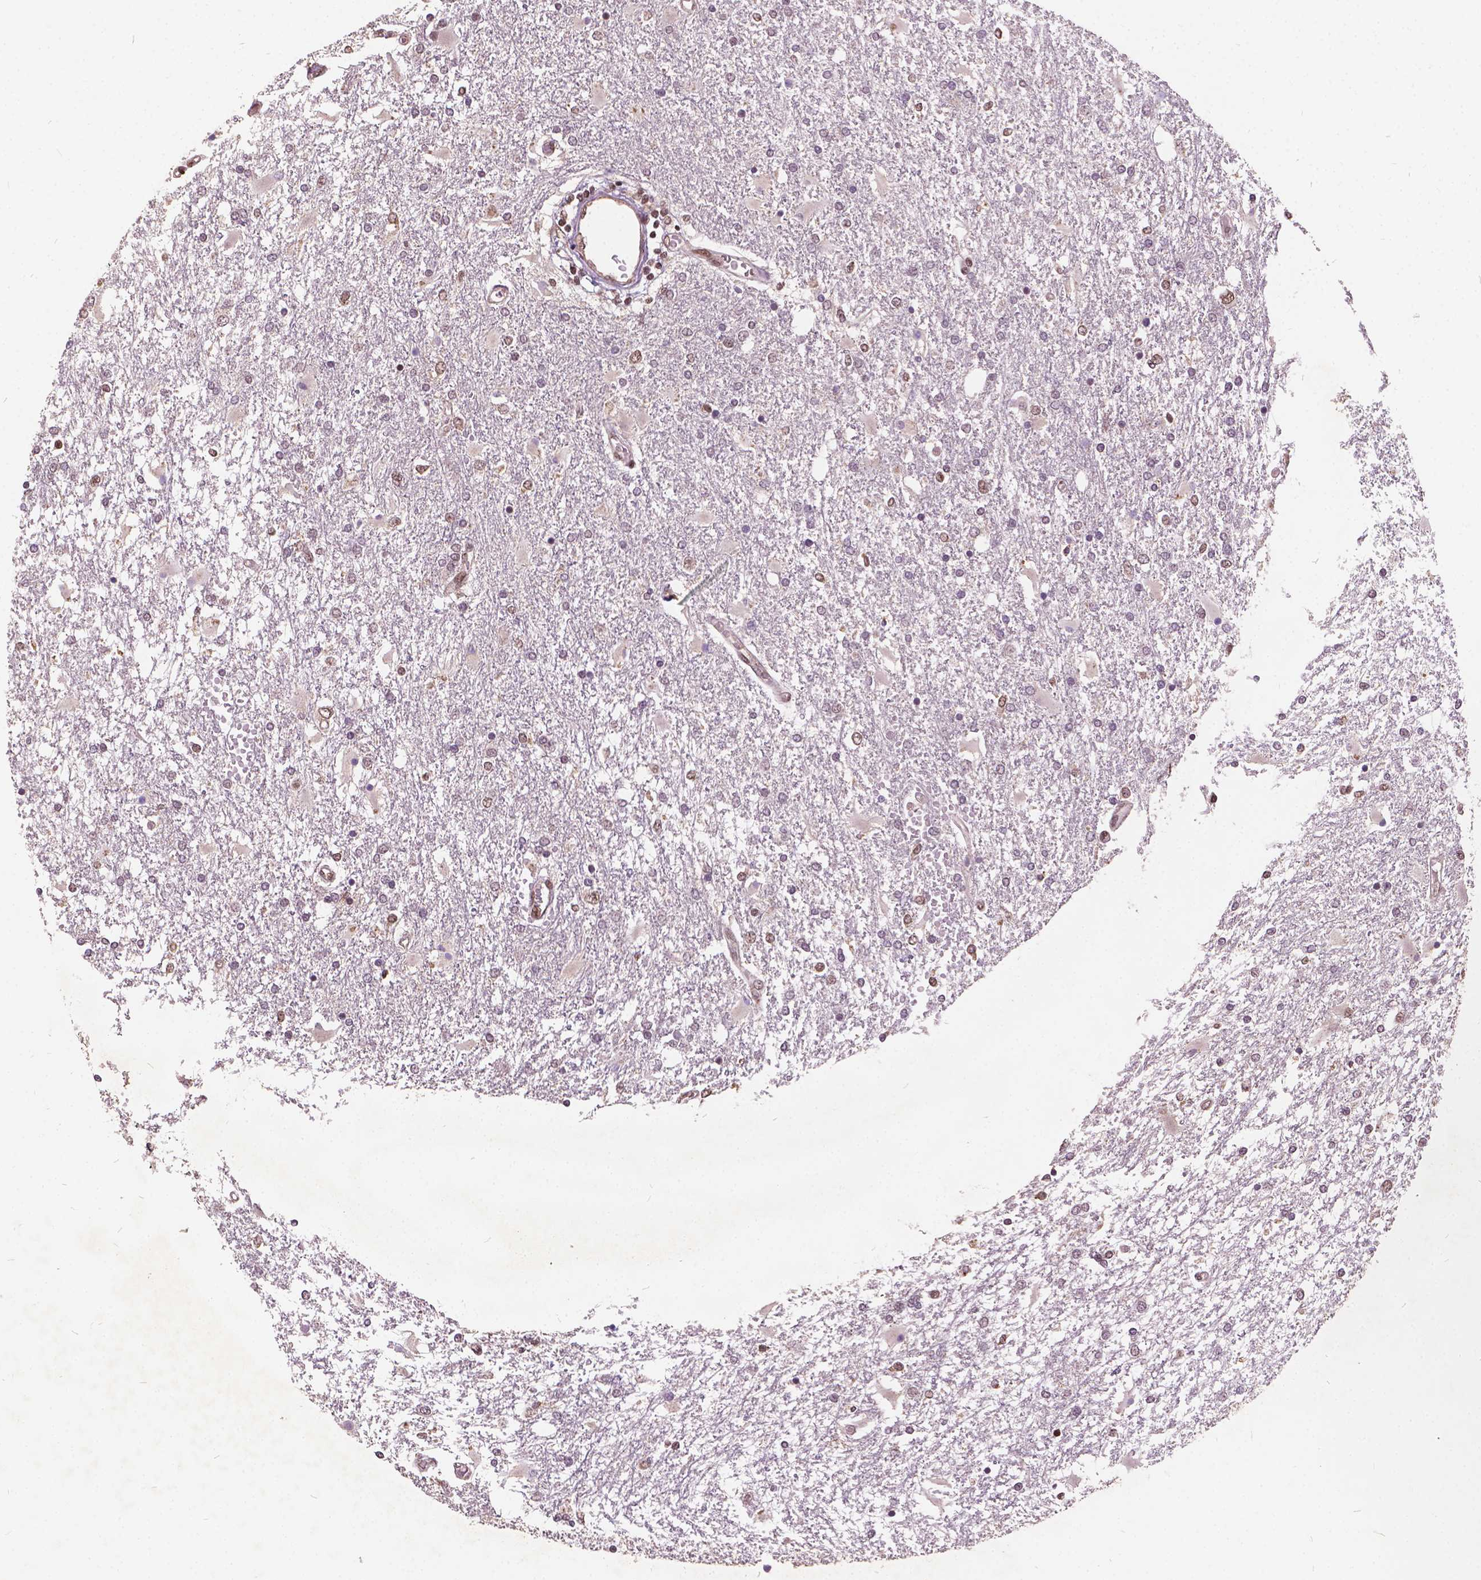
{"staining": {"intensity": "weak", "quantity": "25%-75%", "location": "nuclear"}, "tissue": "glioma", "cell_type": "Tumor cells", "image_type": "cancer", "snomed": [{"axis": "morphology", "description": "Glioma, malignant, High grade"}, {"axis": "topography", "description": "Cerebral cortex"}], "caption": "Approximately 25%-75% of tumor cells in glioma reveal weak nuclear protein expression as visualized by brown immunohistochemical staining.", "gene": "GPS2", "patient": {"sex": "male", "age": 79}}